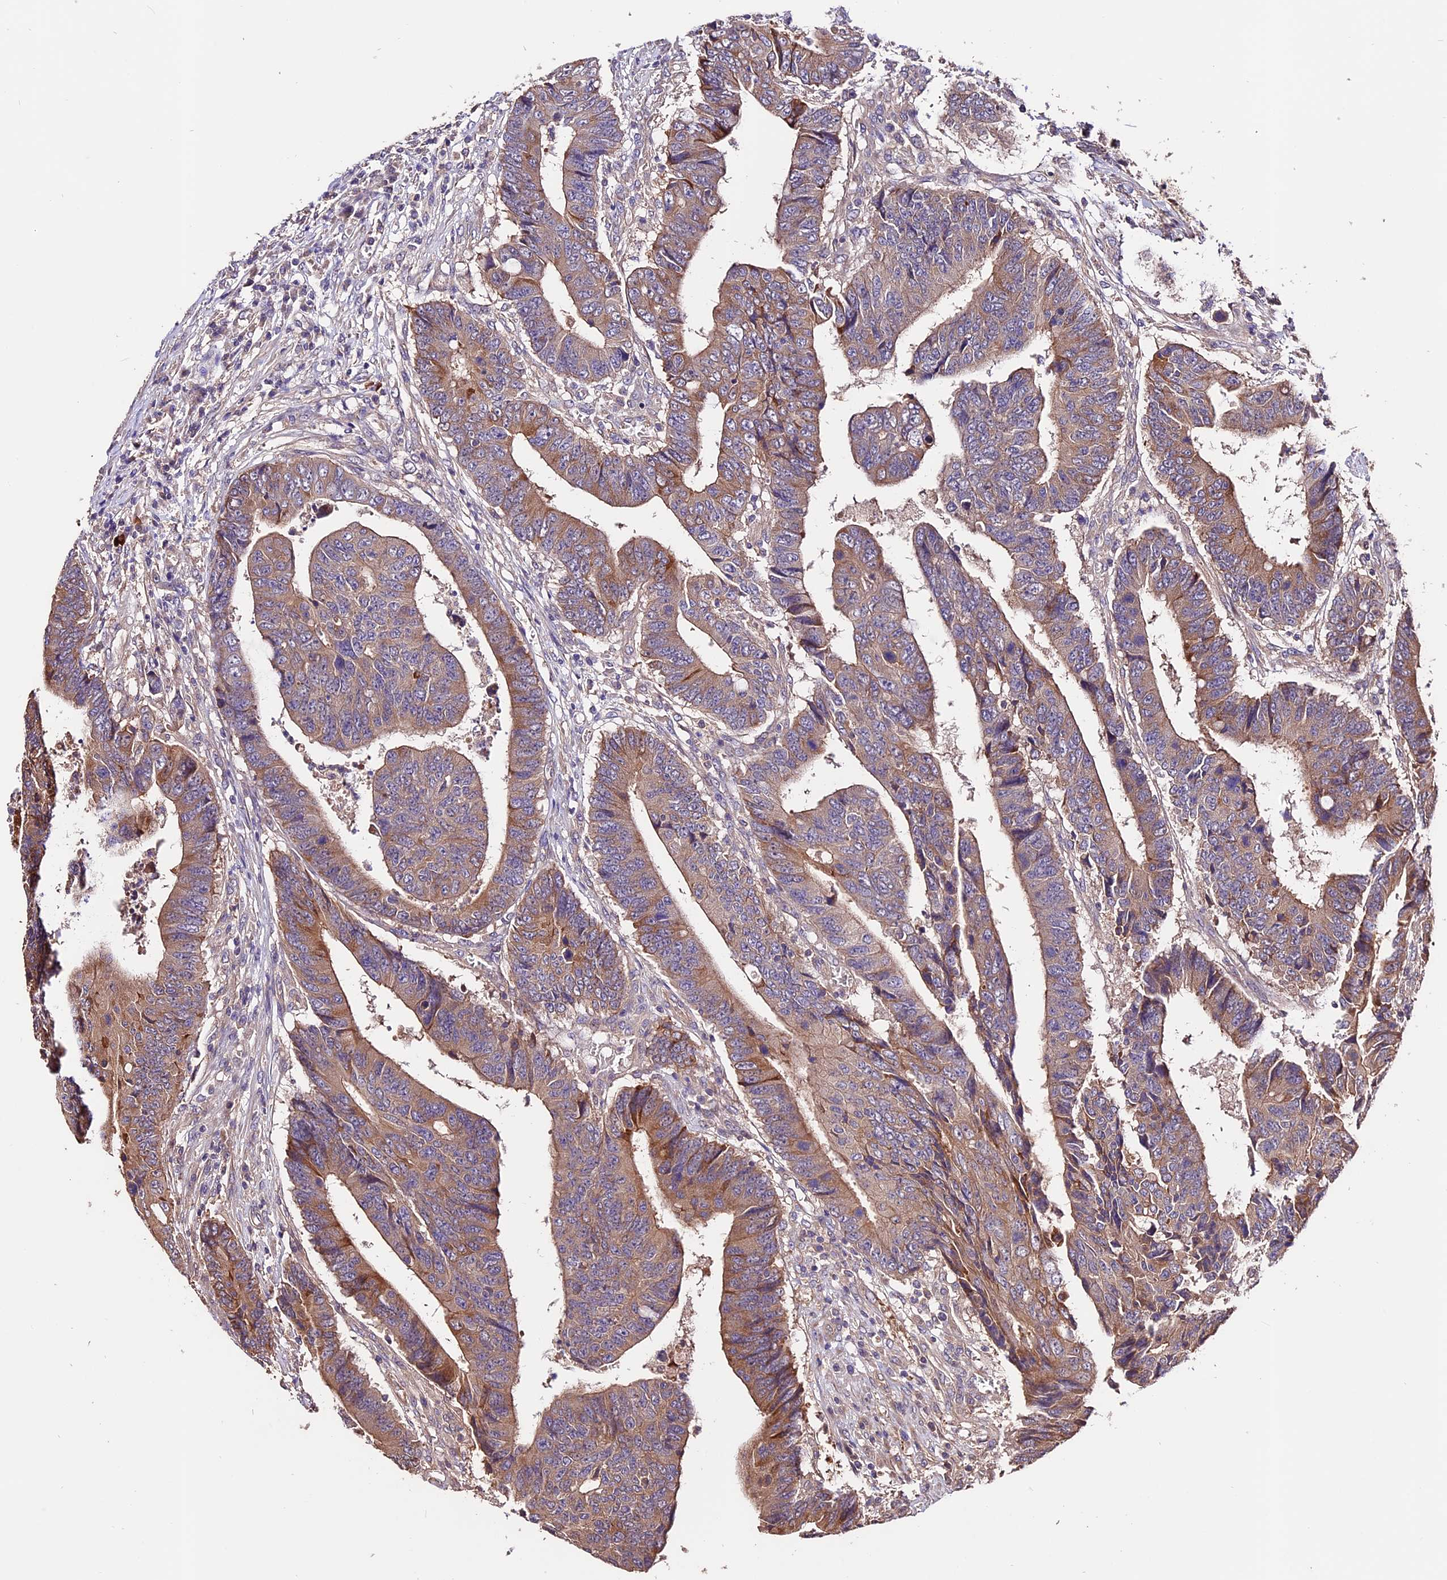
{"staining": {"intensity": "moderate", "quantity": "25%-75%", "location": "cytoplasmic/membranous"}, "tissue": "colorectal cancer", "cell_type": "Tumor cells", "image_type": "cancer", "snomed": [{"axis": "morphology", "description": "Adenocarcinoma, NOS"}, {"axis": "topography", "description": "Rectum"}], "caption": "Immunohistochemistry (IHC) of human colorectal cancer exhibits medium levels of moderate cytoplasmic/membranous positivity in about 25%-75% of tumor cells. (IHC, brightfield microscopy, high magnification).", "gene": "CES3", "patient": {"sex": "male", "age": 84}}